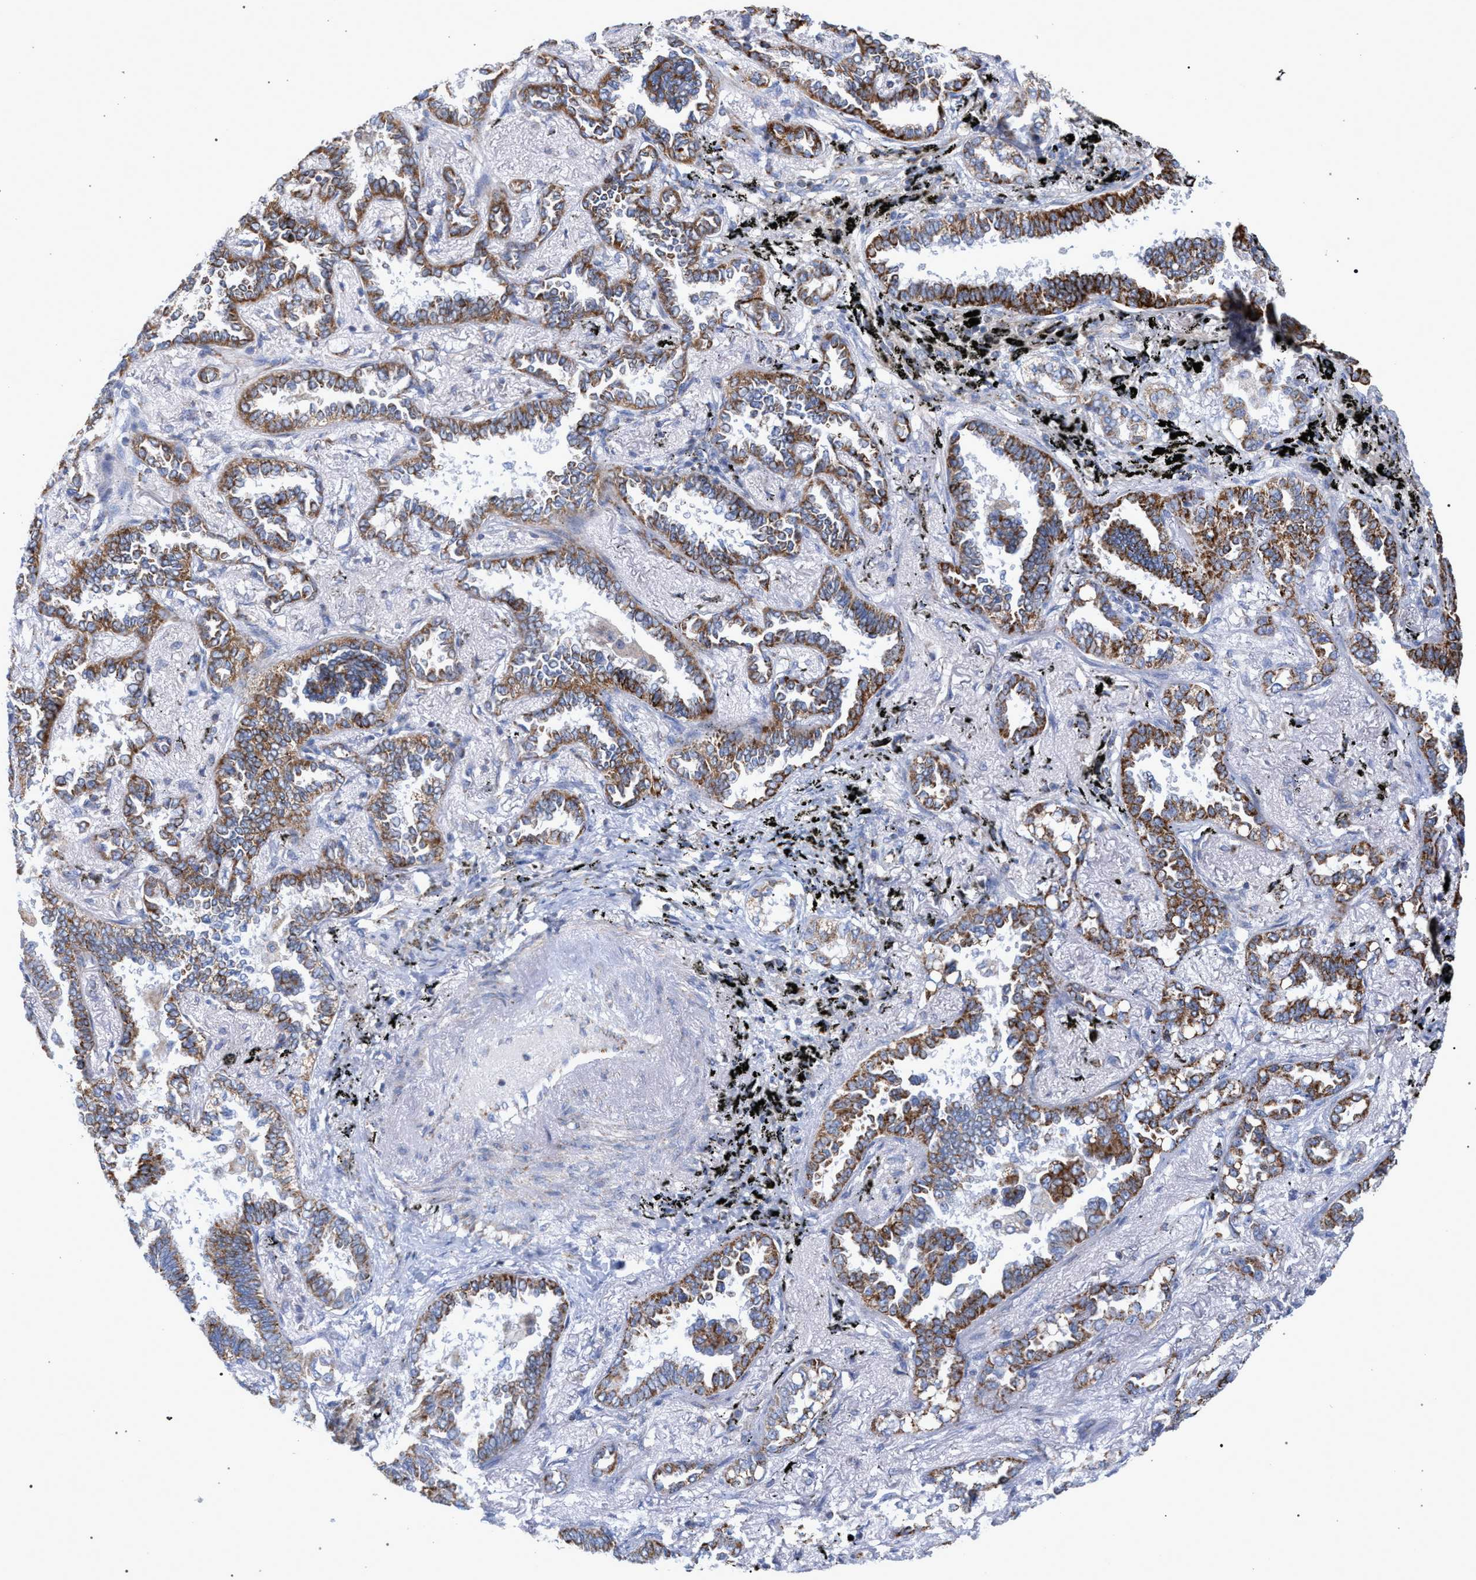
{"staining": {"intensity": "moderate", "quantity": ">75%", "location": "cytoplasmic/membranous"}, "tissue": "lung cancer", "cell_type": "Tumor cells", "image_type": "cancer", "snomed": [{"axis": "morphology", "description": "Adenocarcinoma, NOS"}, {"axis": "topography", "description": "Lung"}], "caption": "Lung adenocarcinoma stained with DAB (3,3'-diaminobenzidine) IHC demonstrates medium levels of moderate cytoplasmic/membranous staining in approximately >75% of tumor cells. (Brightfield microscopy of DAB IHC at high magnification).", "gene": "ECI2", "patient": {"sex": "male", "age": 59}}